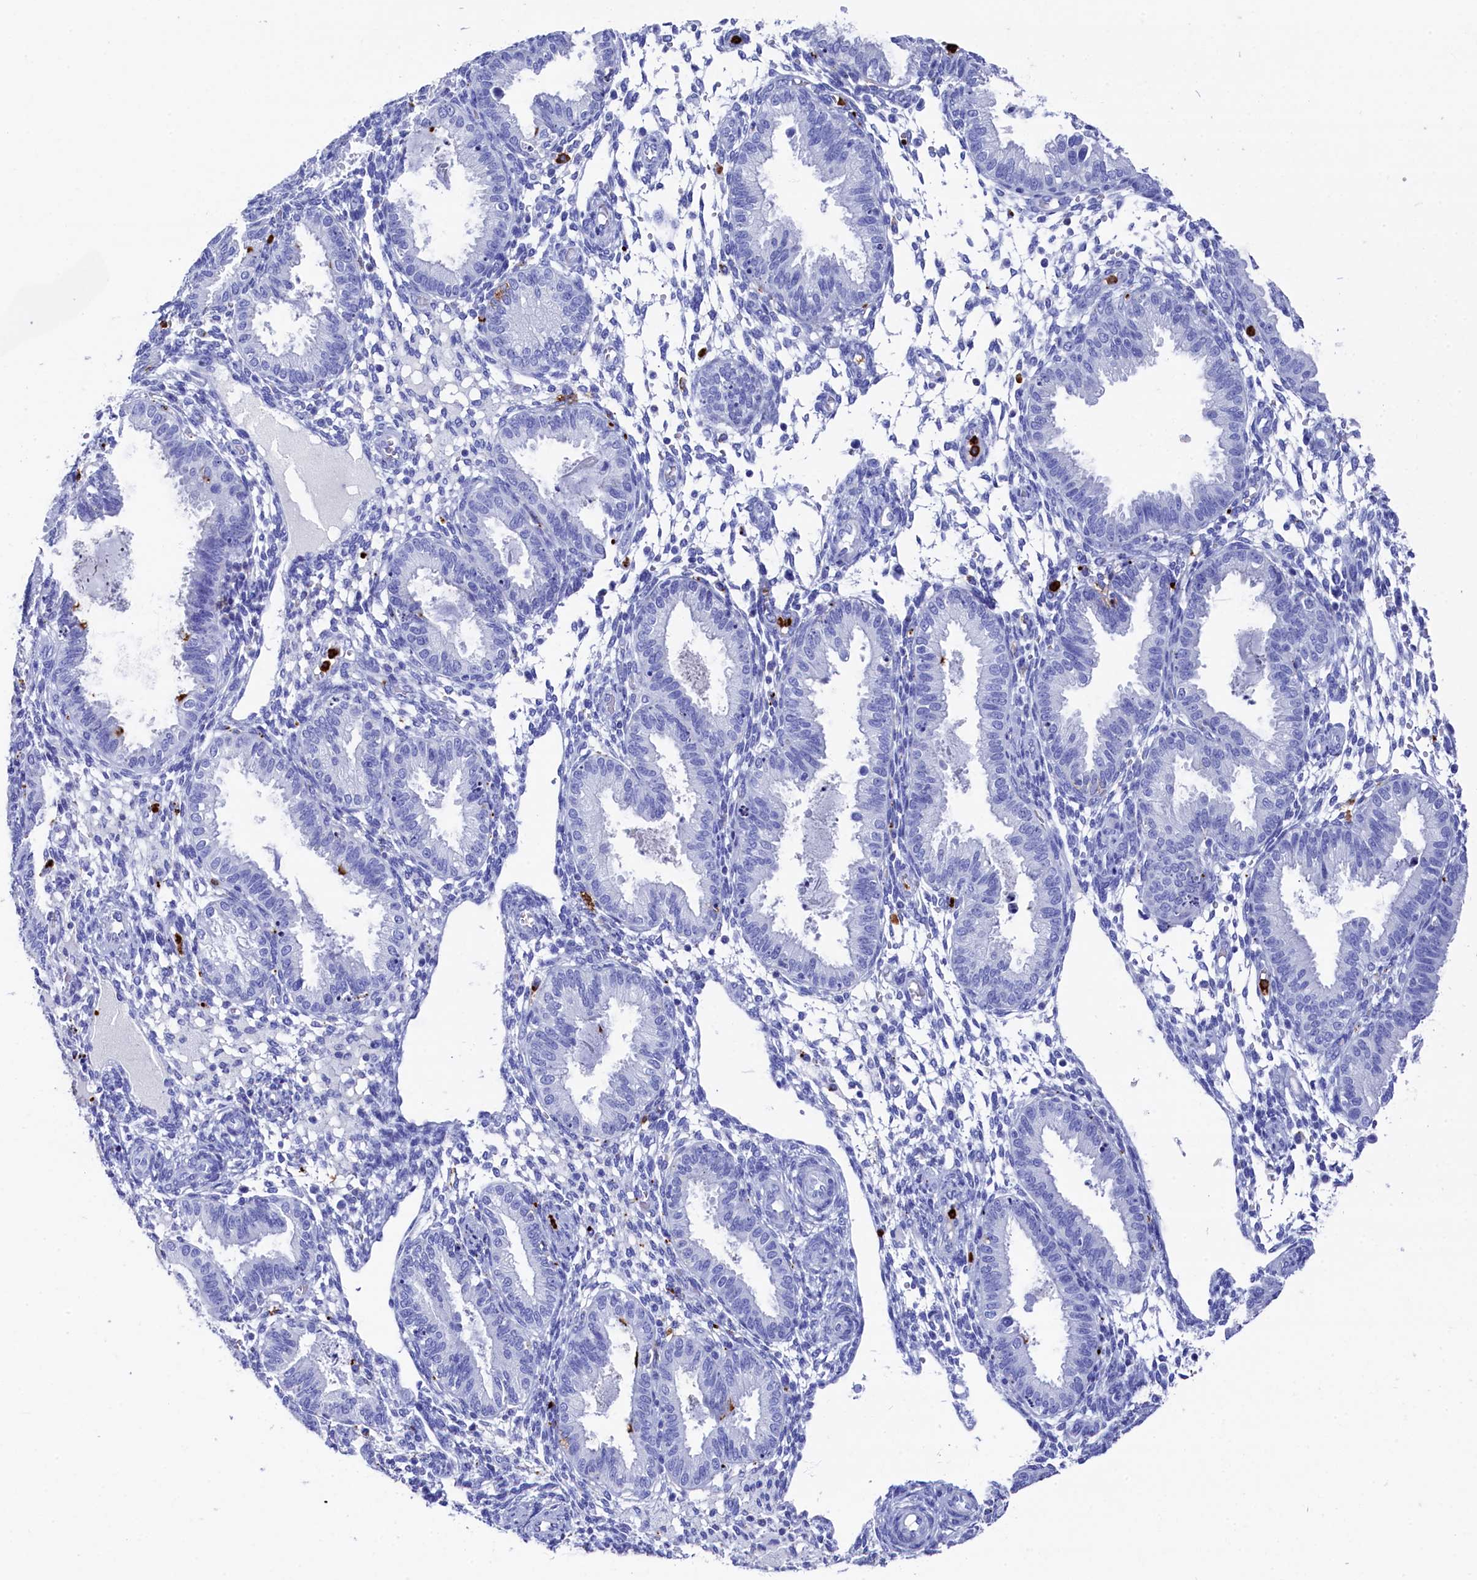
{"staining": {"intensity": "negative", "quantity": "none", "location": "none"}, "tissue": "endometrium", "cell_type": "Cells in endometrial stroma", "image_type": "normal", "snomed": [{"axis": "morphology", "description": "Normal tissue, NOS"}, {"axis": "topography", "description": "Endometrium"}], "caption": "Immunohistochemistry photomicrograph of unremarkable endometrium: endometrium stained with DAB exhibits no significant protein expression in cells in endometrial stroma.", "gene": "PLAC8", "patient": {"sex": "female", "age": 33}}